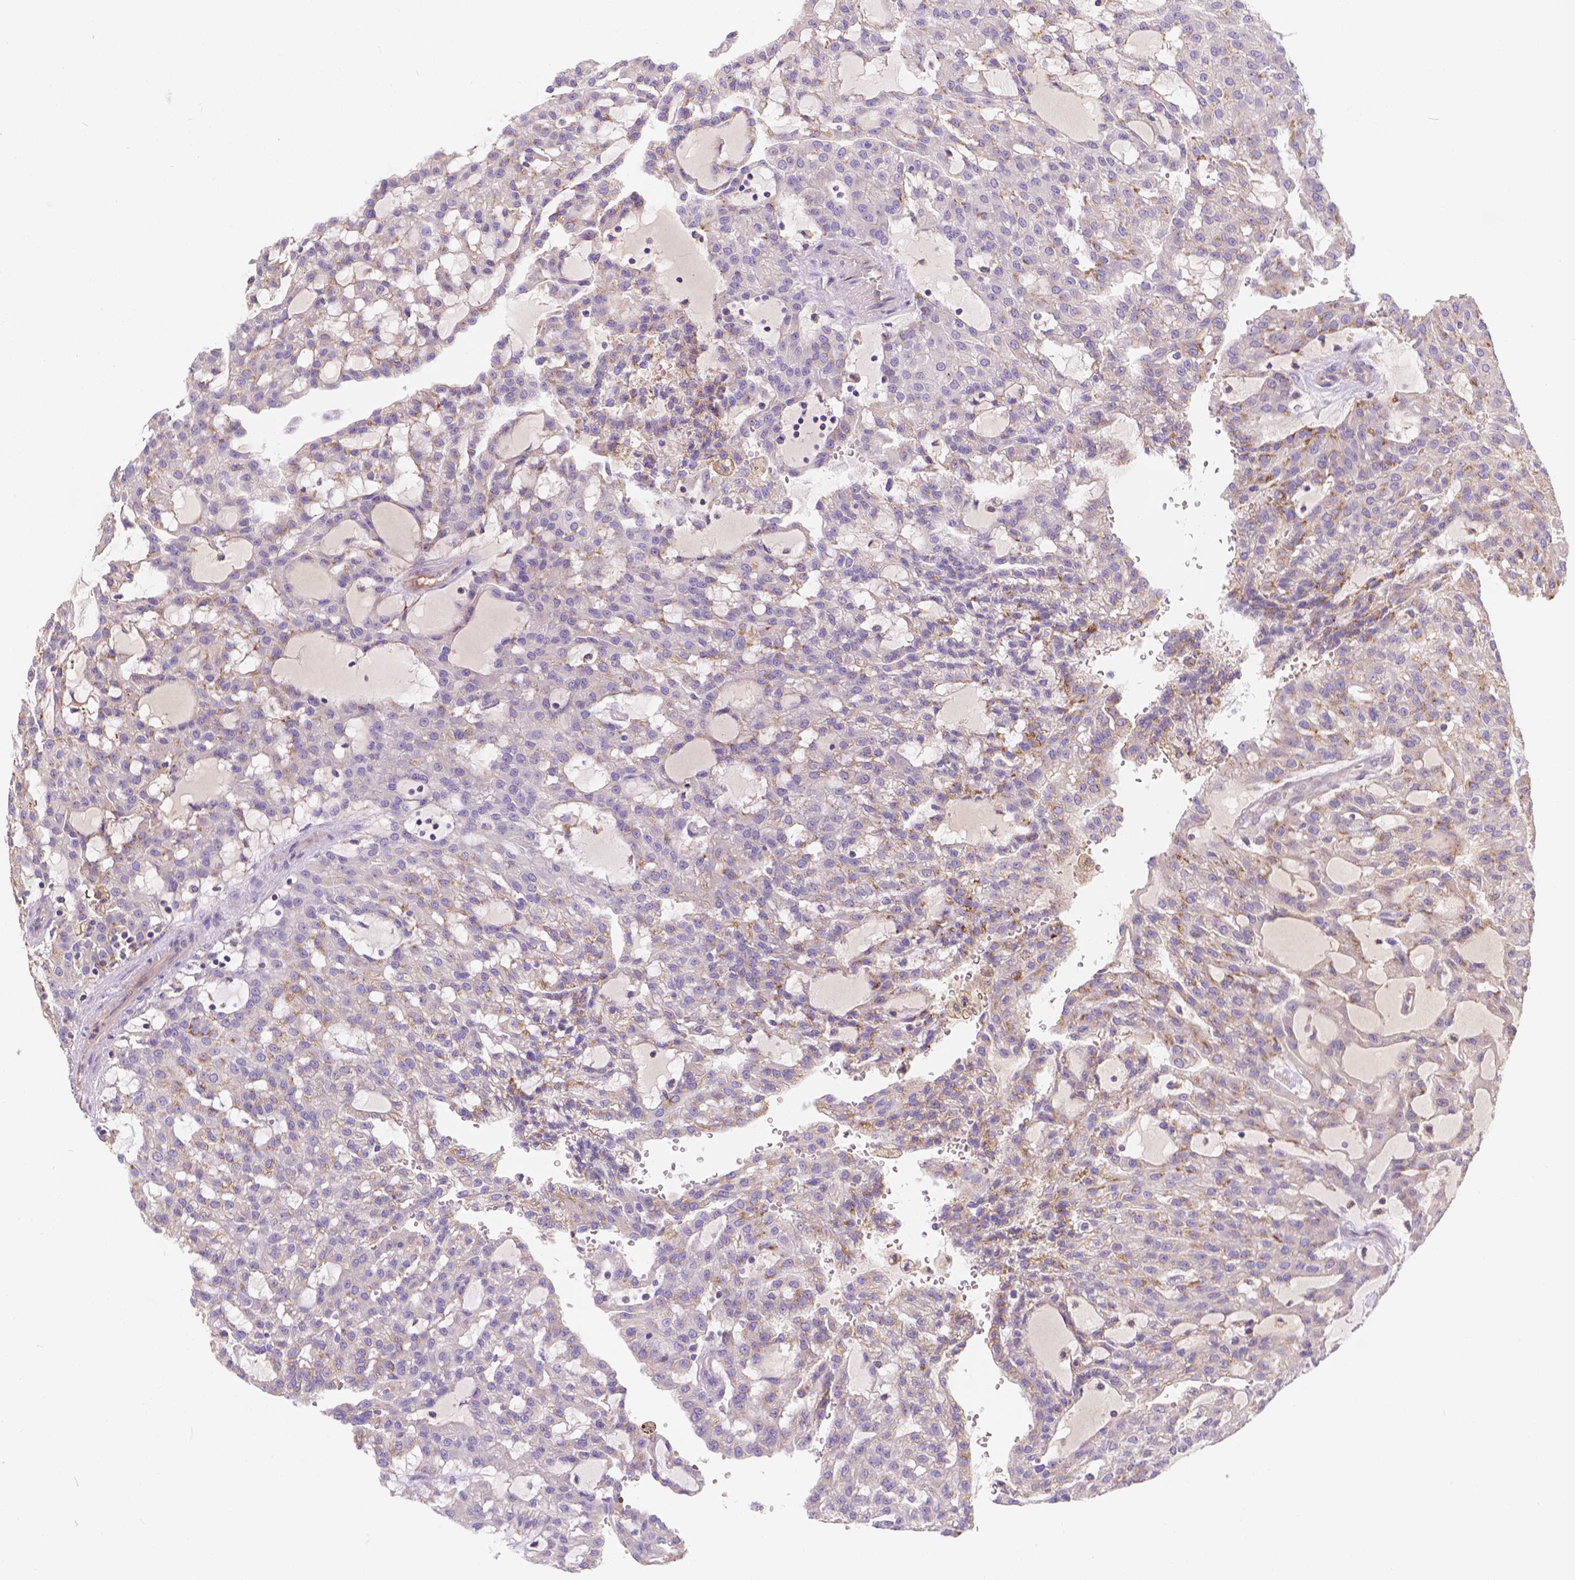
{"staining": {"intensity": "moderate", "quantity": "25%-75%", "location": "cytoplasmic/membranous"}, "tissue": "renal cancer", "cell_type": "Tumor cells", "image_type": "cancer", "snomed": [{"axis": "morphology", "description": "Adenocarcinoma, NOS"}, {"axis": "topography", "description": "Kidney"}], "caption": "Protein staining exhibits moderate cytoplasmic/membranous positivity in approximately 25%-75% of tumor cells in adenocarcinoma (renal).", "gene": "CDK10", "patient": {"sex": "male", "age": 63}}